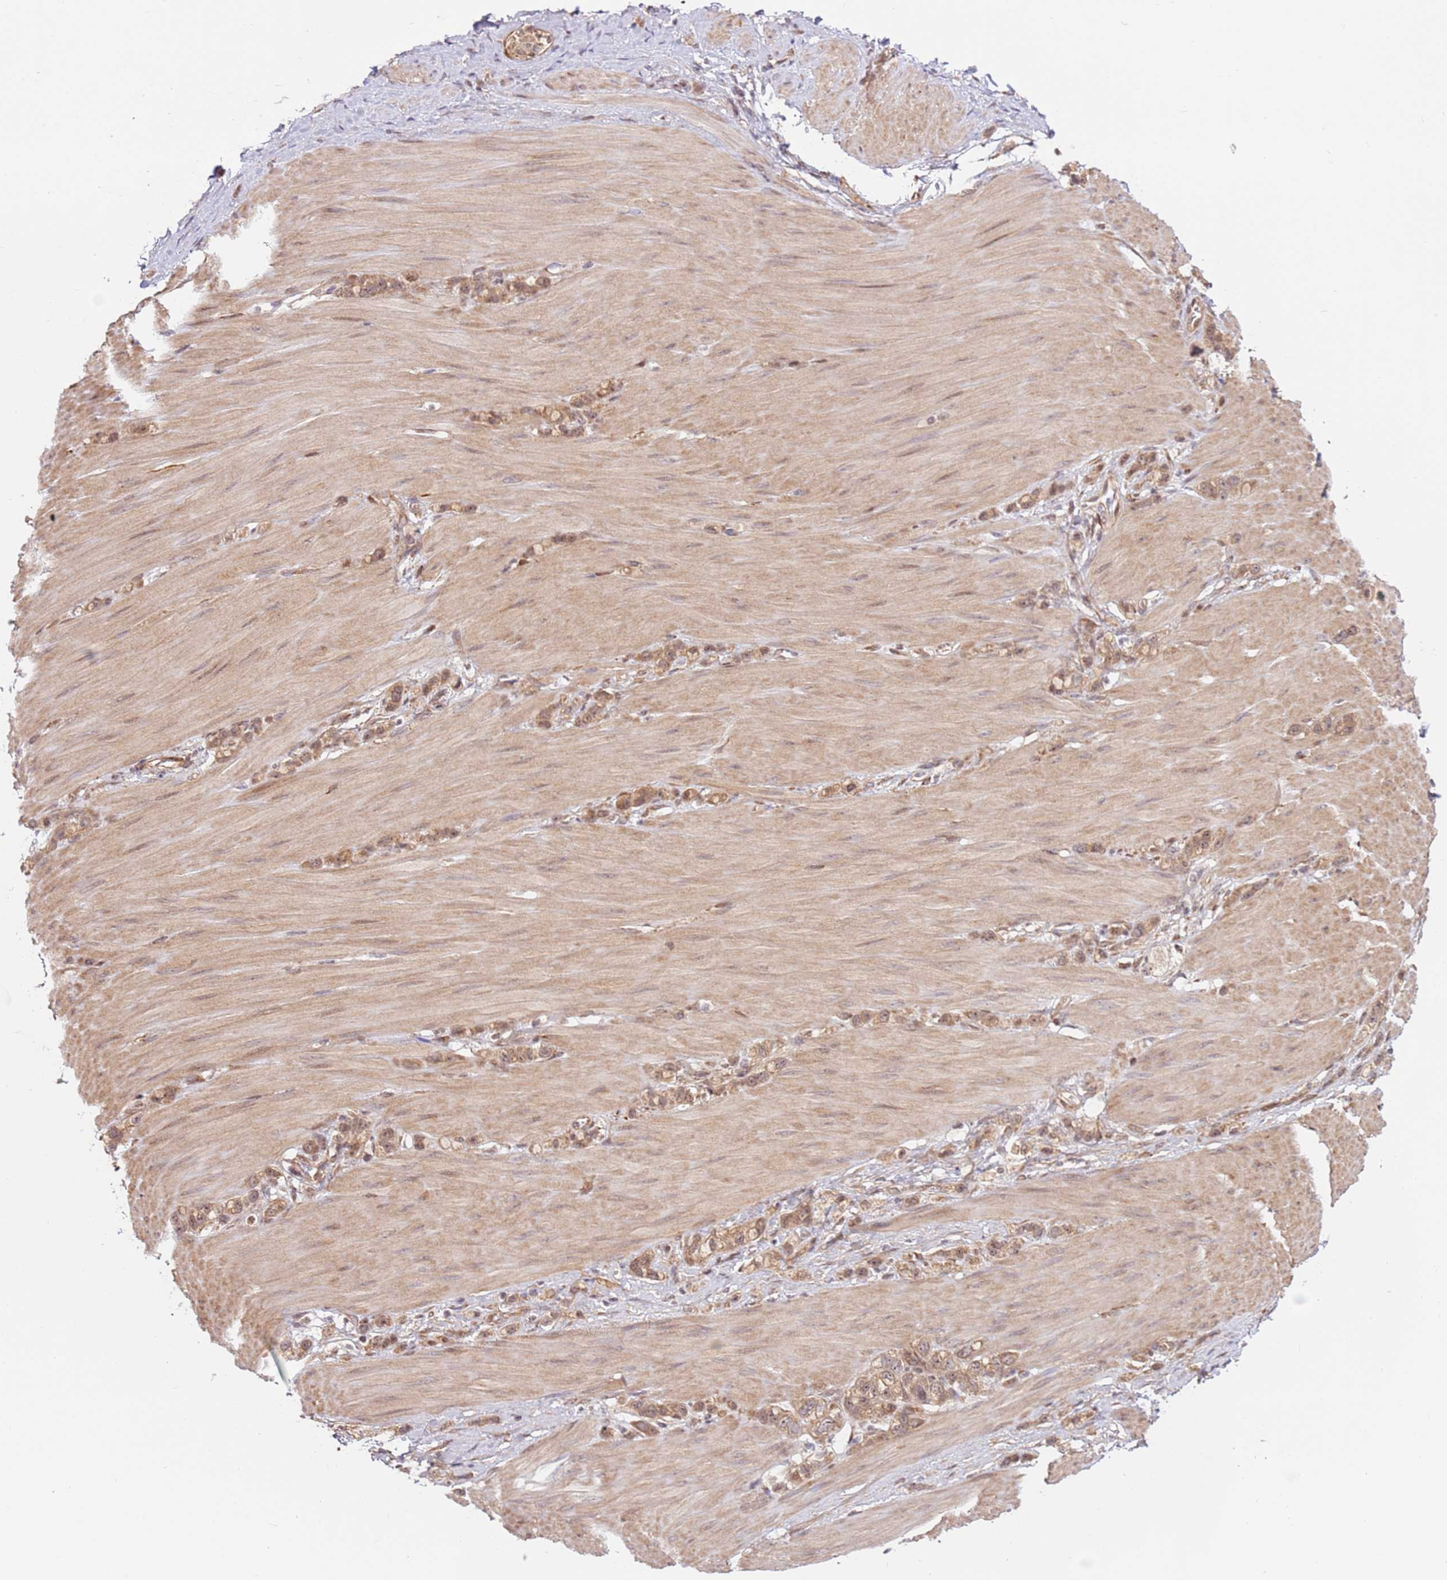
{"staining": {"intensity": "moderate", "quantity": ">75%", "location": "cytoplasmic/membranous"}, "tissue": "stomach cancer", "cell_type": "Tumor cells", "image_type": "cancer", "snomed": [{"axis": "morphology", "description": "Adenocarcinoma, NOS"}, {"axis": "topography", "description": "Stomach"}], "caption": "About >75% of tumor cells in stomach adenocarcinoma demonstrate moderate cytoplasmic/membranous protein positivity as visualized by brown immunohistochemical staining.", "gene": "DCAF4", "patient": {"sex": "female", "age": 65}}